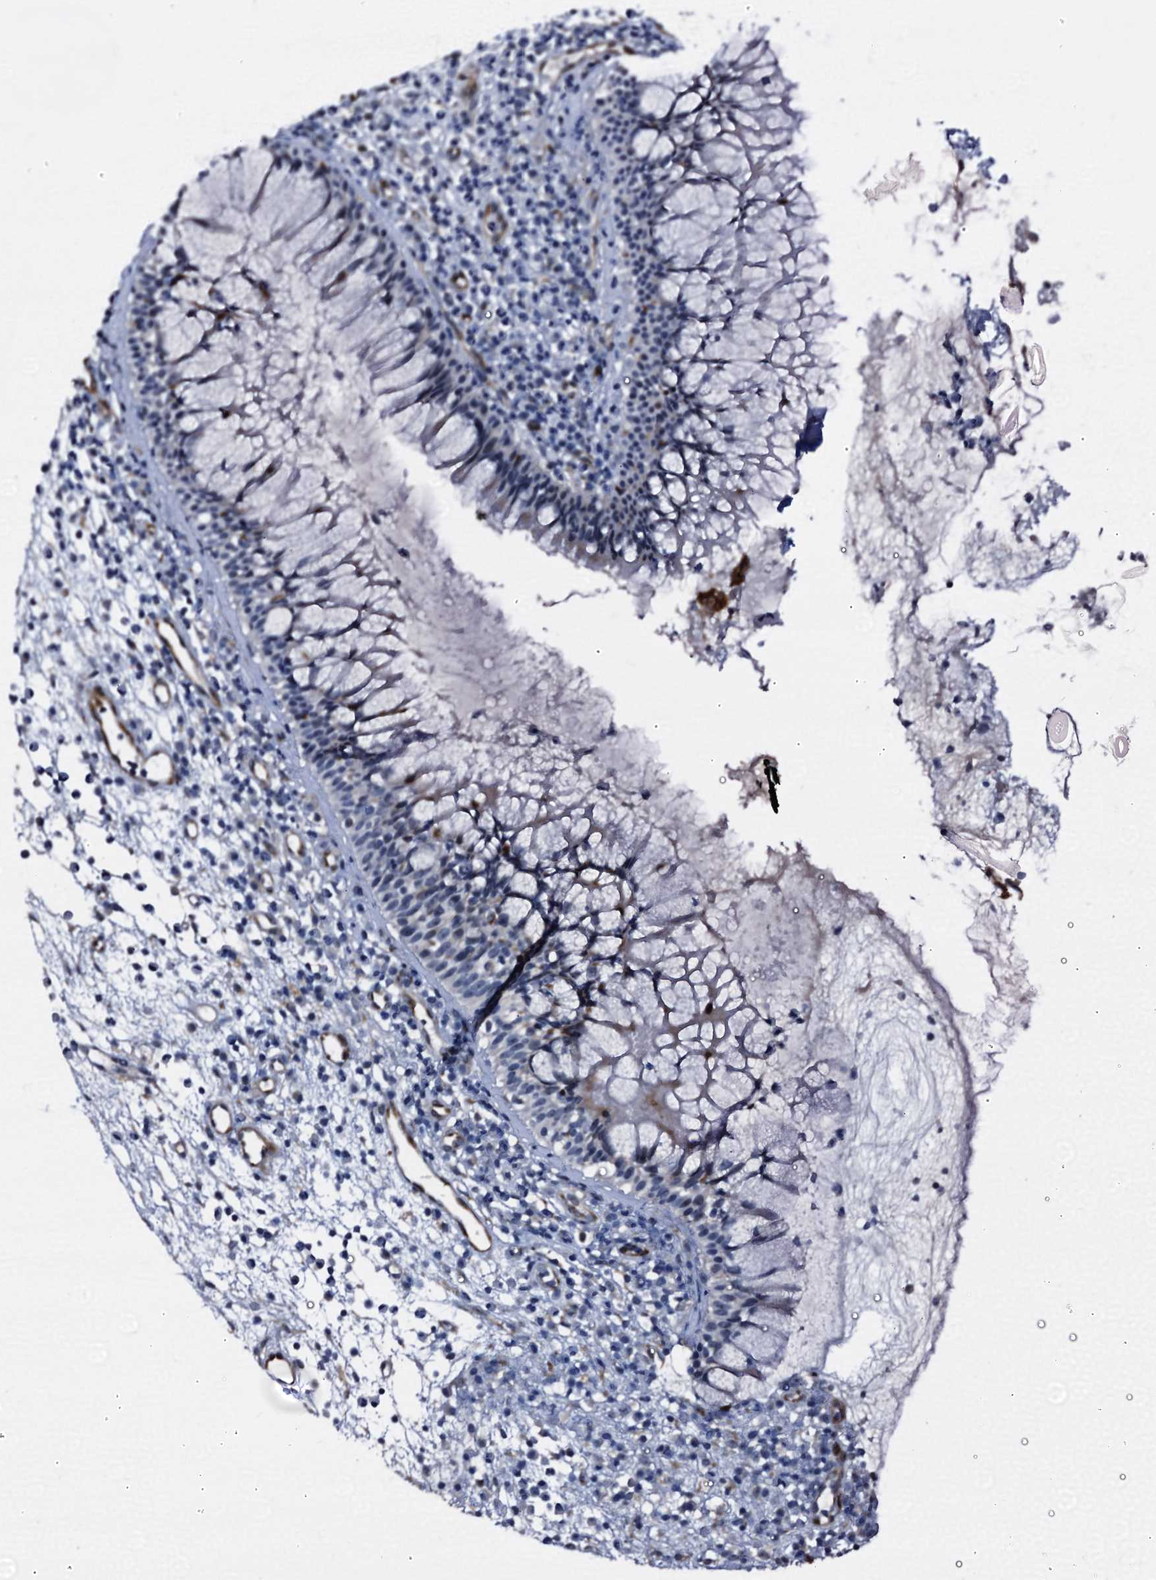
{"staining": {"intensity": "negative", "quantity": "none", "location": "none"}, "tissue": "nasopharynx", "cell_type": "Respiratory epithelial cells", "image_type": "normal", "snomed": [{"axis": "morphology", "description": "Normal tissue, NOS"}, {"axis": "morphology", "description": "Inflammation, NOS"}, {"axis": "topography", "description": "Nasopharynx"}], "caption": "Human nasopharynx stained for a protein using immunohistochemistry demonstrates no positivity in respiratory epithelial cells.", "gene": "EMG1", "patient": {"sex": "male", "age": 70}}